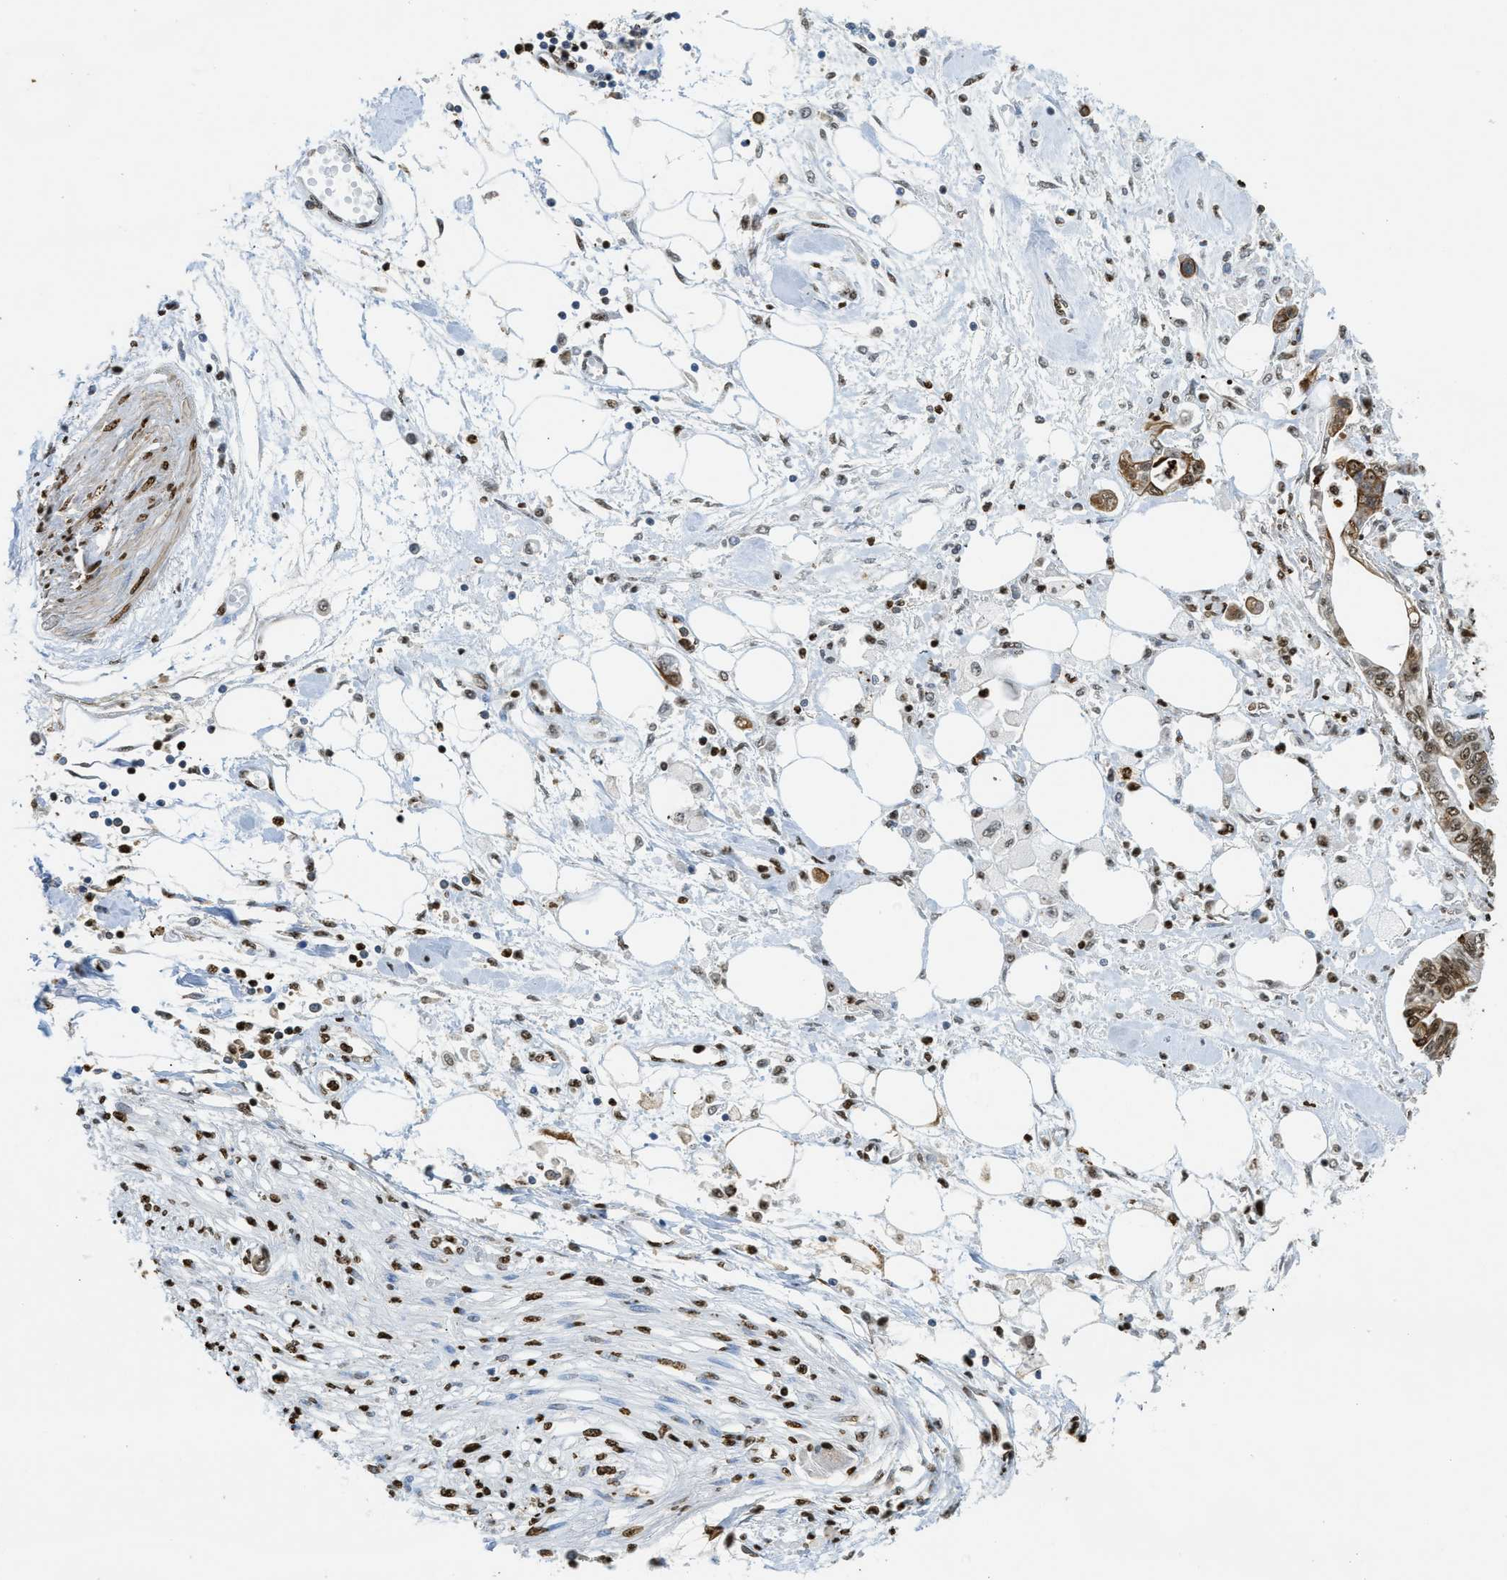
{"staining": {"intensity": "strong", "quantity": ">75%", "location": "cytoplasmic/membranous,nuclear"}, "tissue": "pancreatic cancer", "cell_type": "Tumor cells", "image_type": "cancer", "snomed": [{"axis": "morphology", "description": "Adenocarcinoma, NOS"}, {"axis": "topography", "description": "Pancreas"}], "caption": "The image exhibits immunohistochemical staining of adenocarcinoma (pancreatic). There is strong cytoplasmic/membranous and nuclear staining is present in about >75% of tumor cells.", "gene": "NR5A2", "patient": {"sex": "female", "age": 77}}